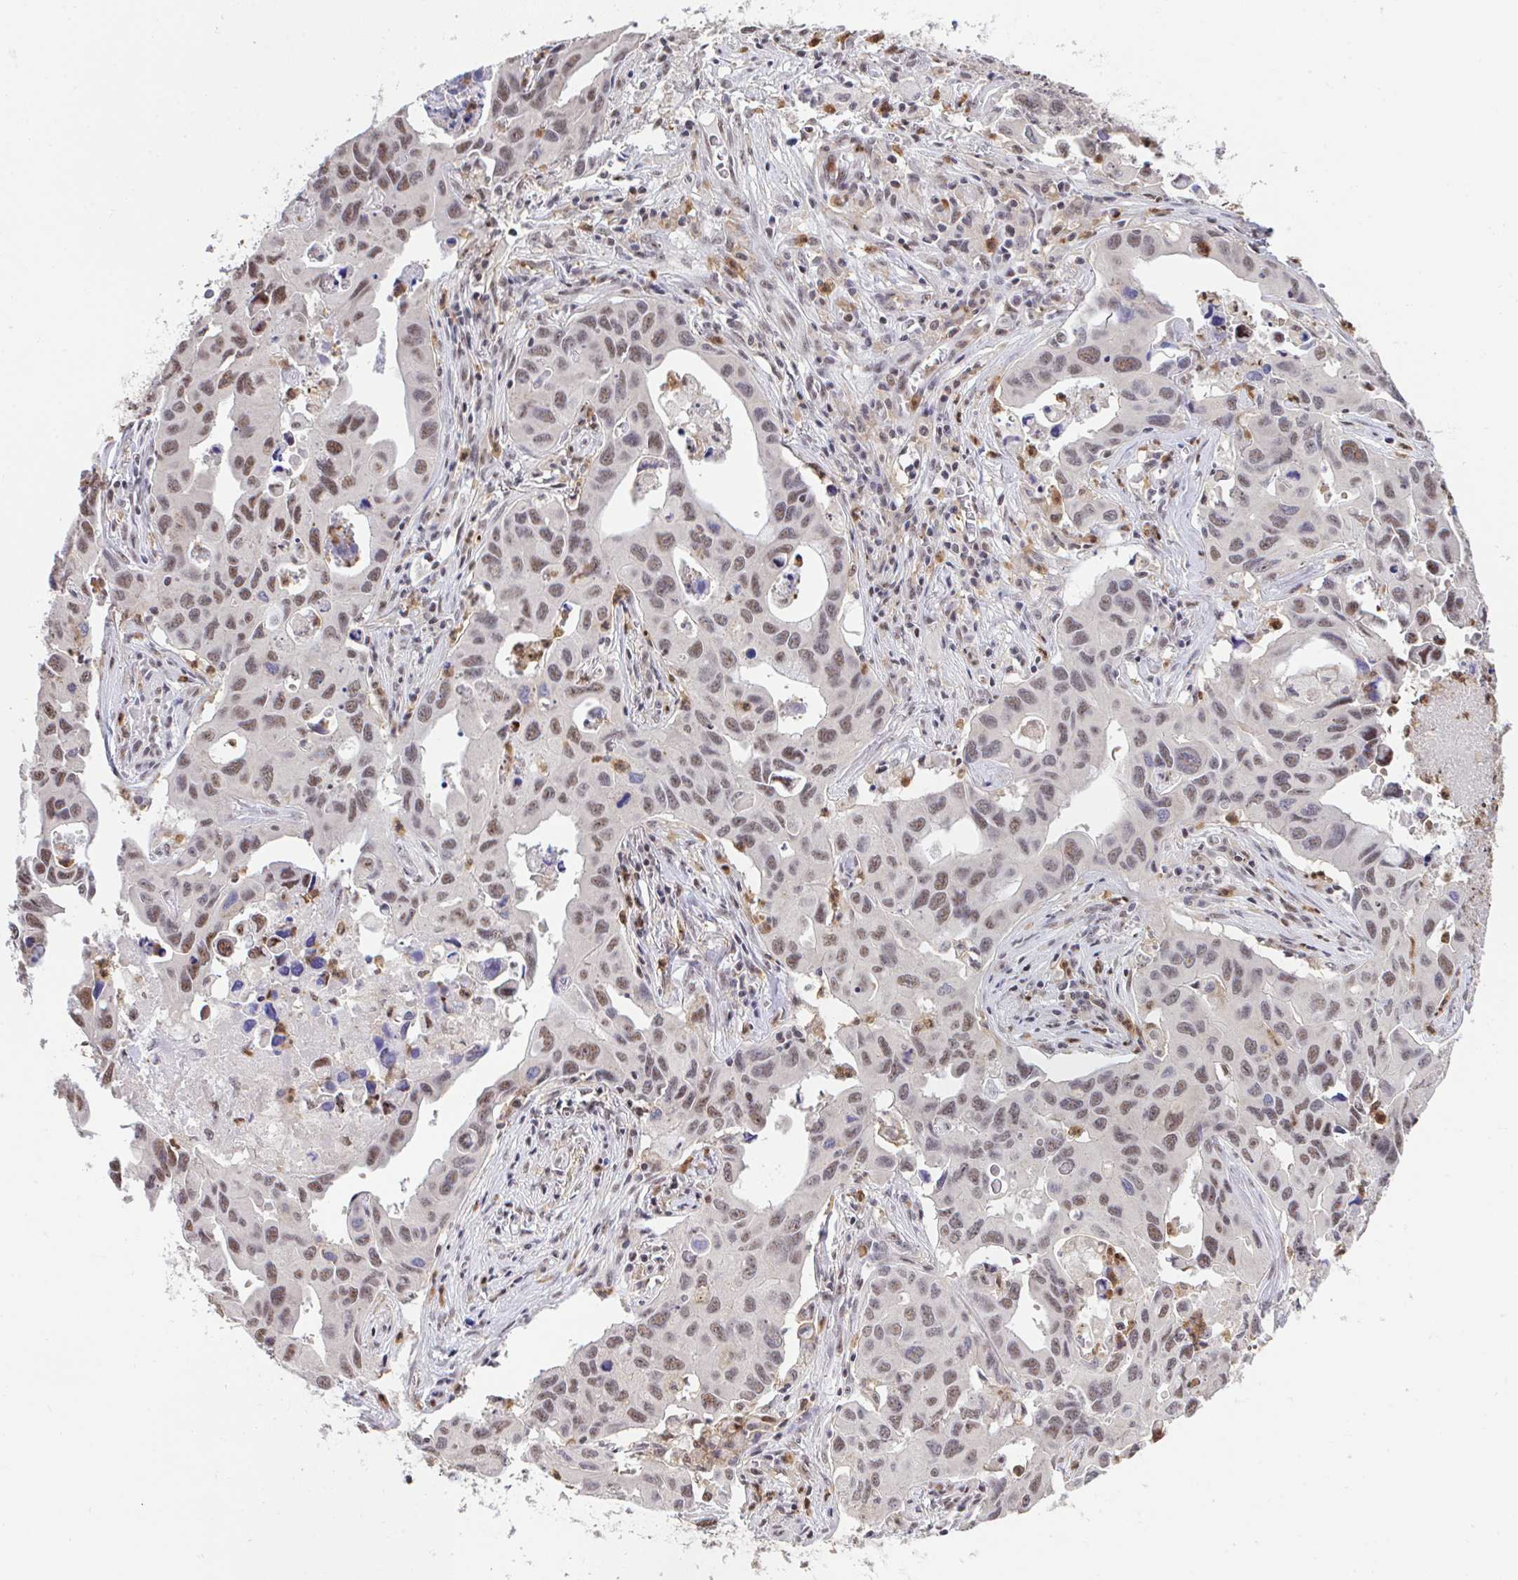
{"staining": {"intensity": "moderate", "quantity": ">75%", "location": "nuclear"}, "tissue": "lung cancer", "cell_type": "Tumor cells", "image_type": "cancer", "snomed": [{"axis": "morphology", "description": "Adenocarcinoma, NOS"}, {"axis": "topography", "description": "Lung"}], "caption": "This is a photomicrograph of immunohistochemistry staining of lung cancer, which shows moderate expression in the nuclear of tumor cells.", "gene": "OR6K3", "patient": {"sex": "male", "age": 64}}